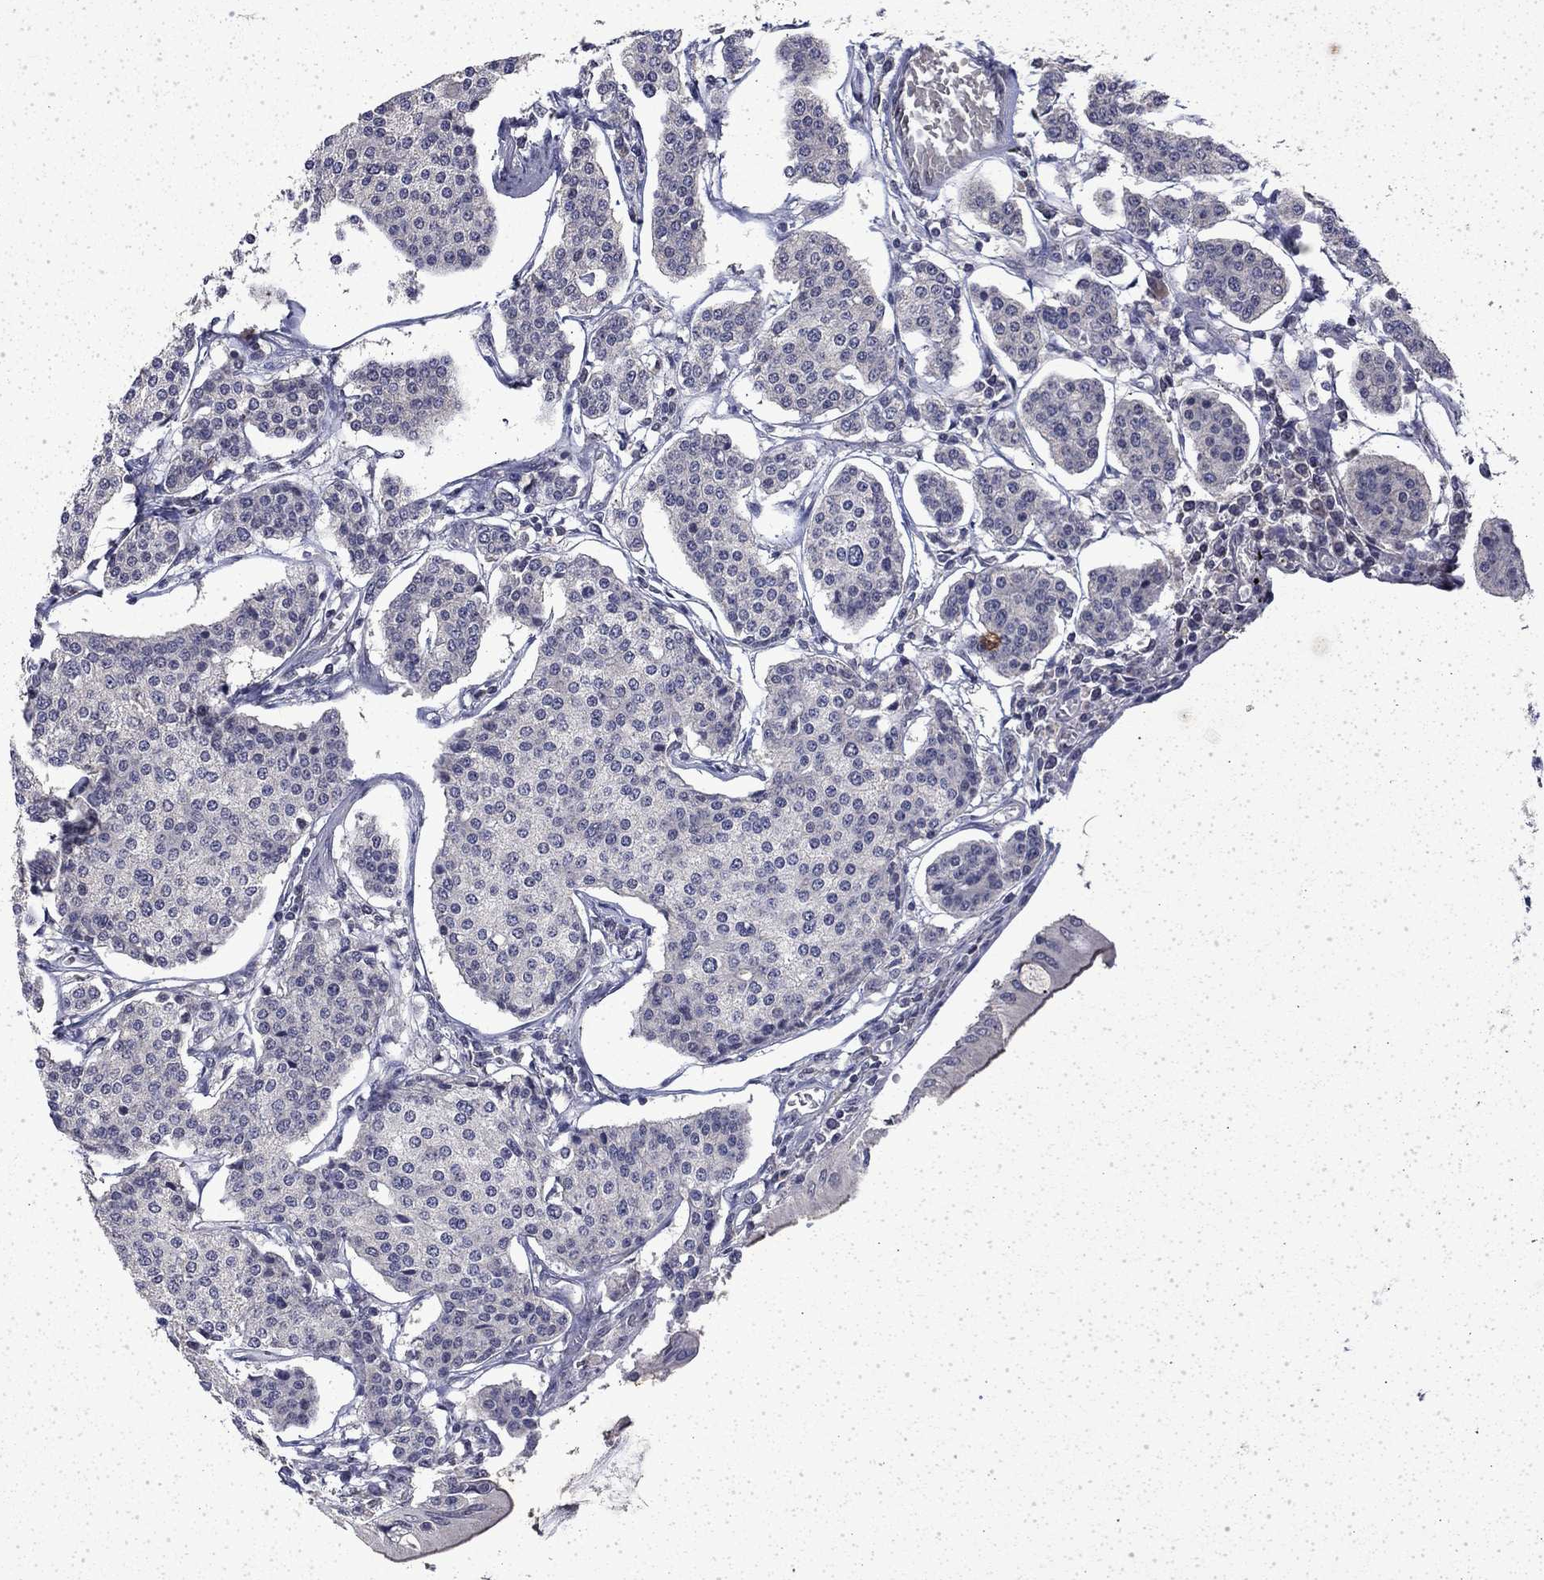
{"staining": {"intensity": "negative", "quantity": "none", "location": "none"}, "tissue": "carcinoid", "cell_type": "Tumor cells", "image_type": "cancer", "snomed": [{"axis": "morphology", "description": "Carcinoid, malignant, NOS"}, {"axis": "topography", "description": "Small intestine"}], "caption": "Histopathology image shows no protein expression in tumor cells of carcinoid (malignant) tissue.", "gene": "CHAT", "patient": {"sex": "female", "age": 65}}